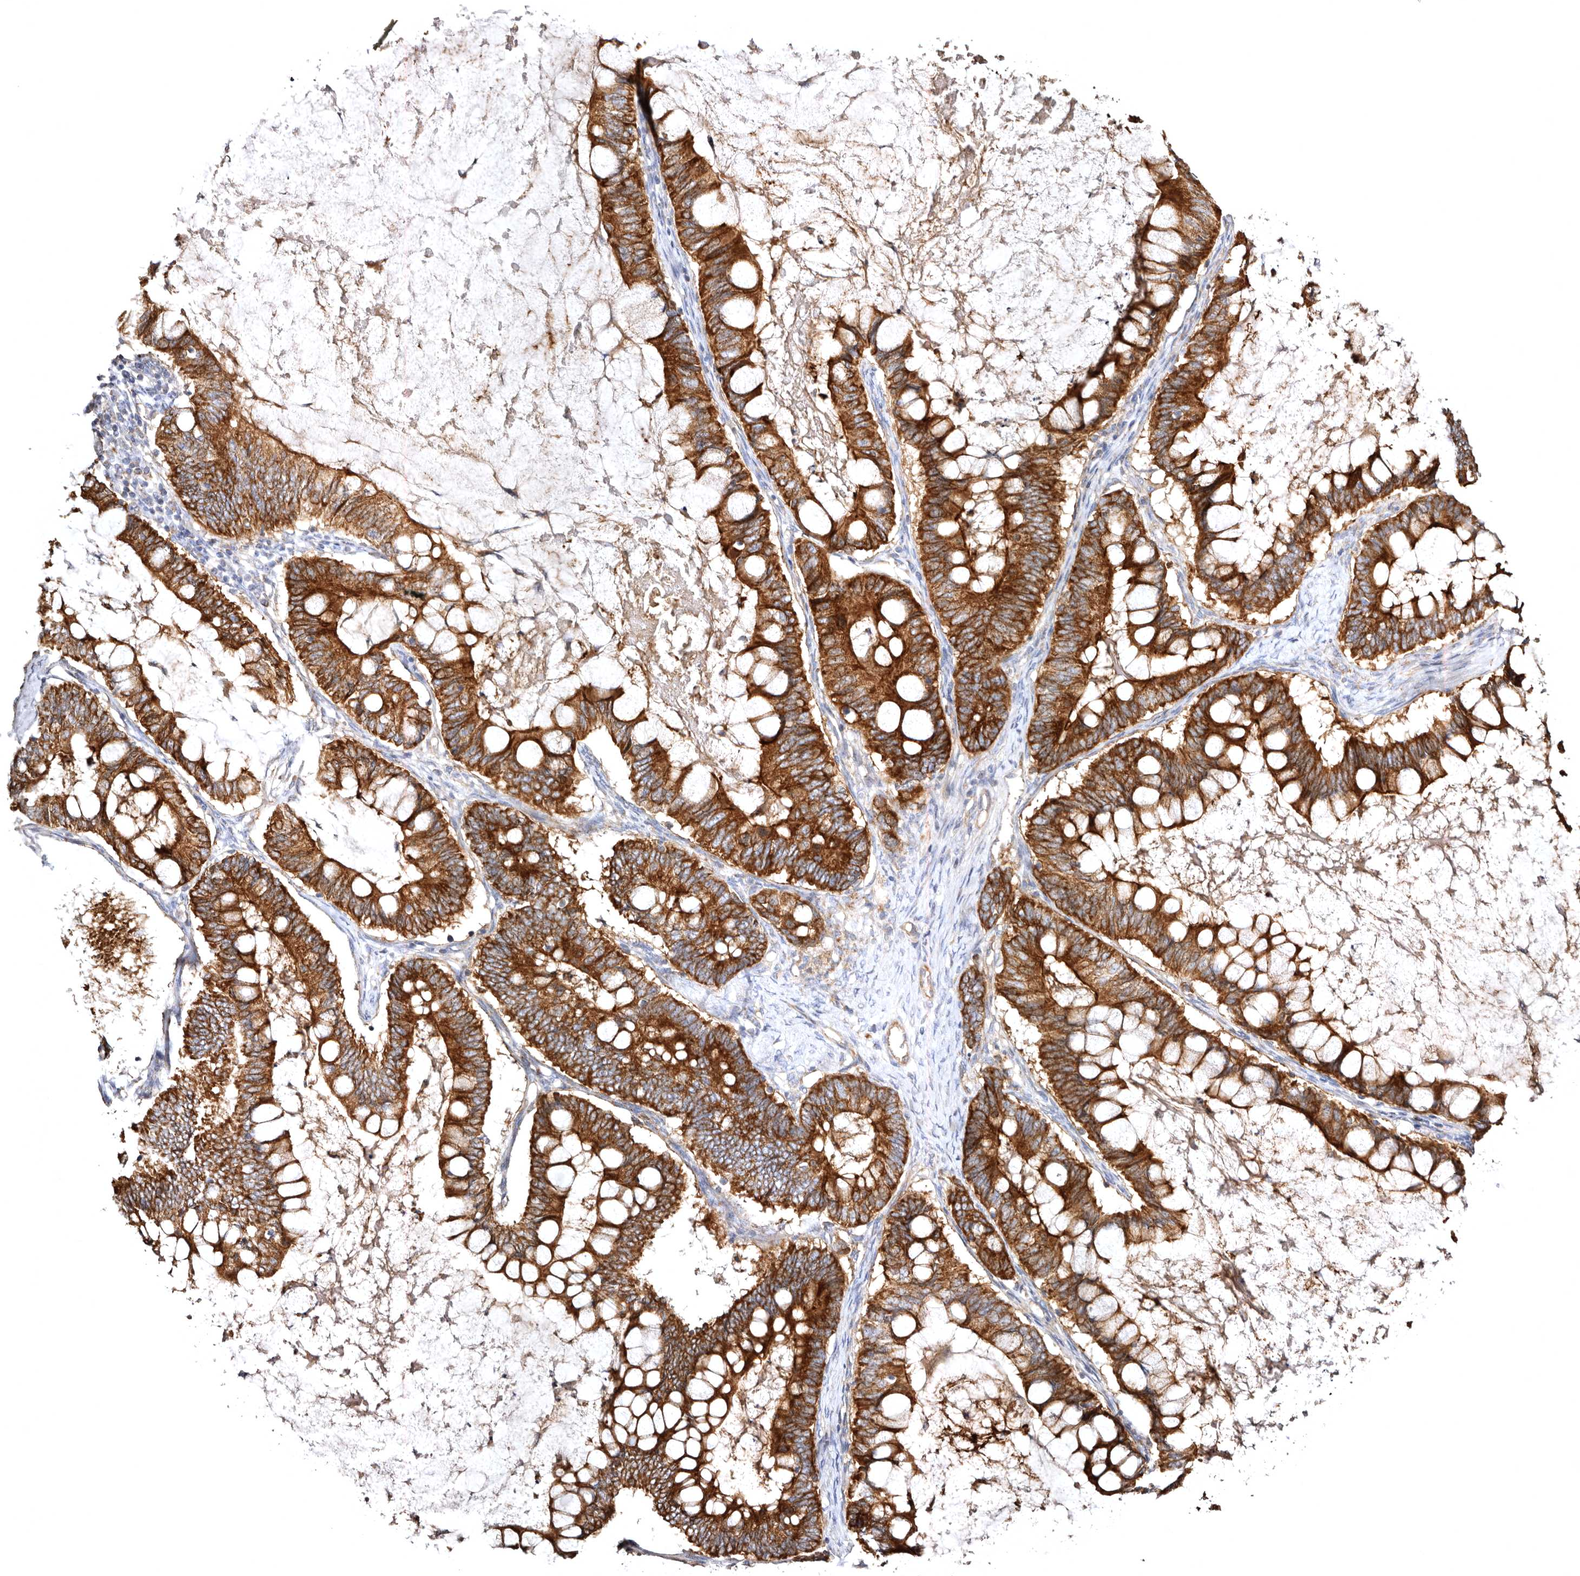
{"staining": {"intensity": "strong", "quantity": ">75%", "location": "cytoplasmic/membranous"}, "tissue": "ovarian cancer", "cell_type": "Tumor cells", "image_type": "cancer", "snomed": [{"axis": "morphology", "description": "Cystadenocarcinoma, mucinous, NOS"}, {"axis": "topography", "description": "Ovary"}], "caption": "Protein staining of ovarian cancer tissue demonstrates strong cytoplasmic/membranous expression in about >75% of tumor cells.", "gene": "BAIAP2L1", "patient": {"sex": "female", "age": 61}}